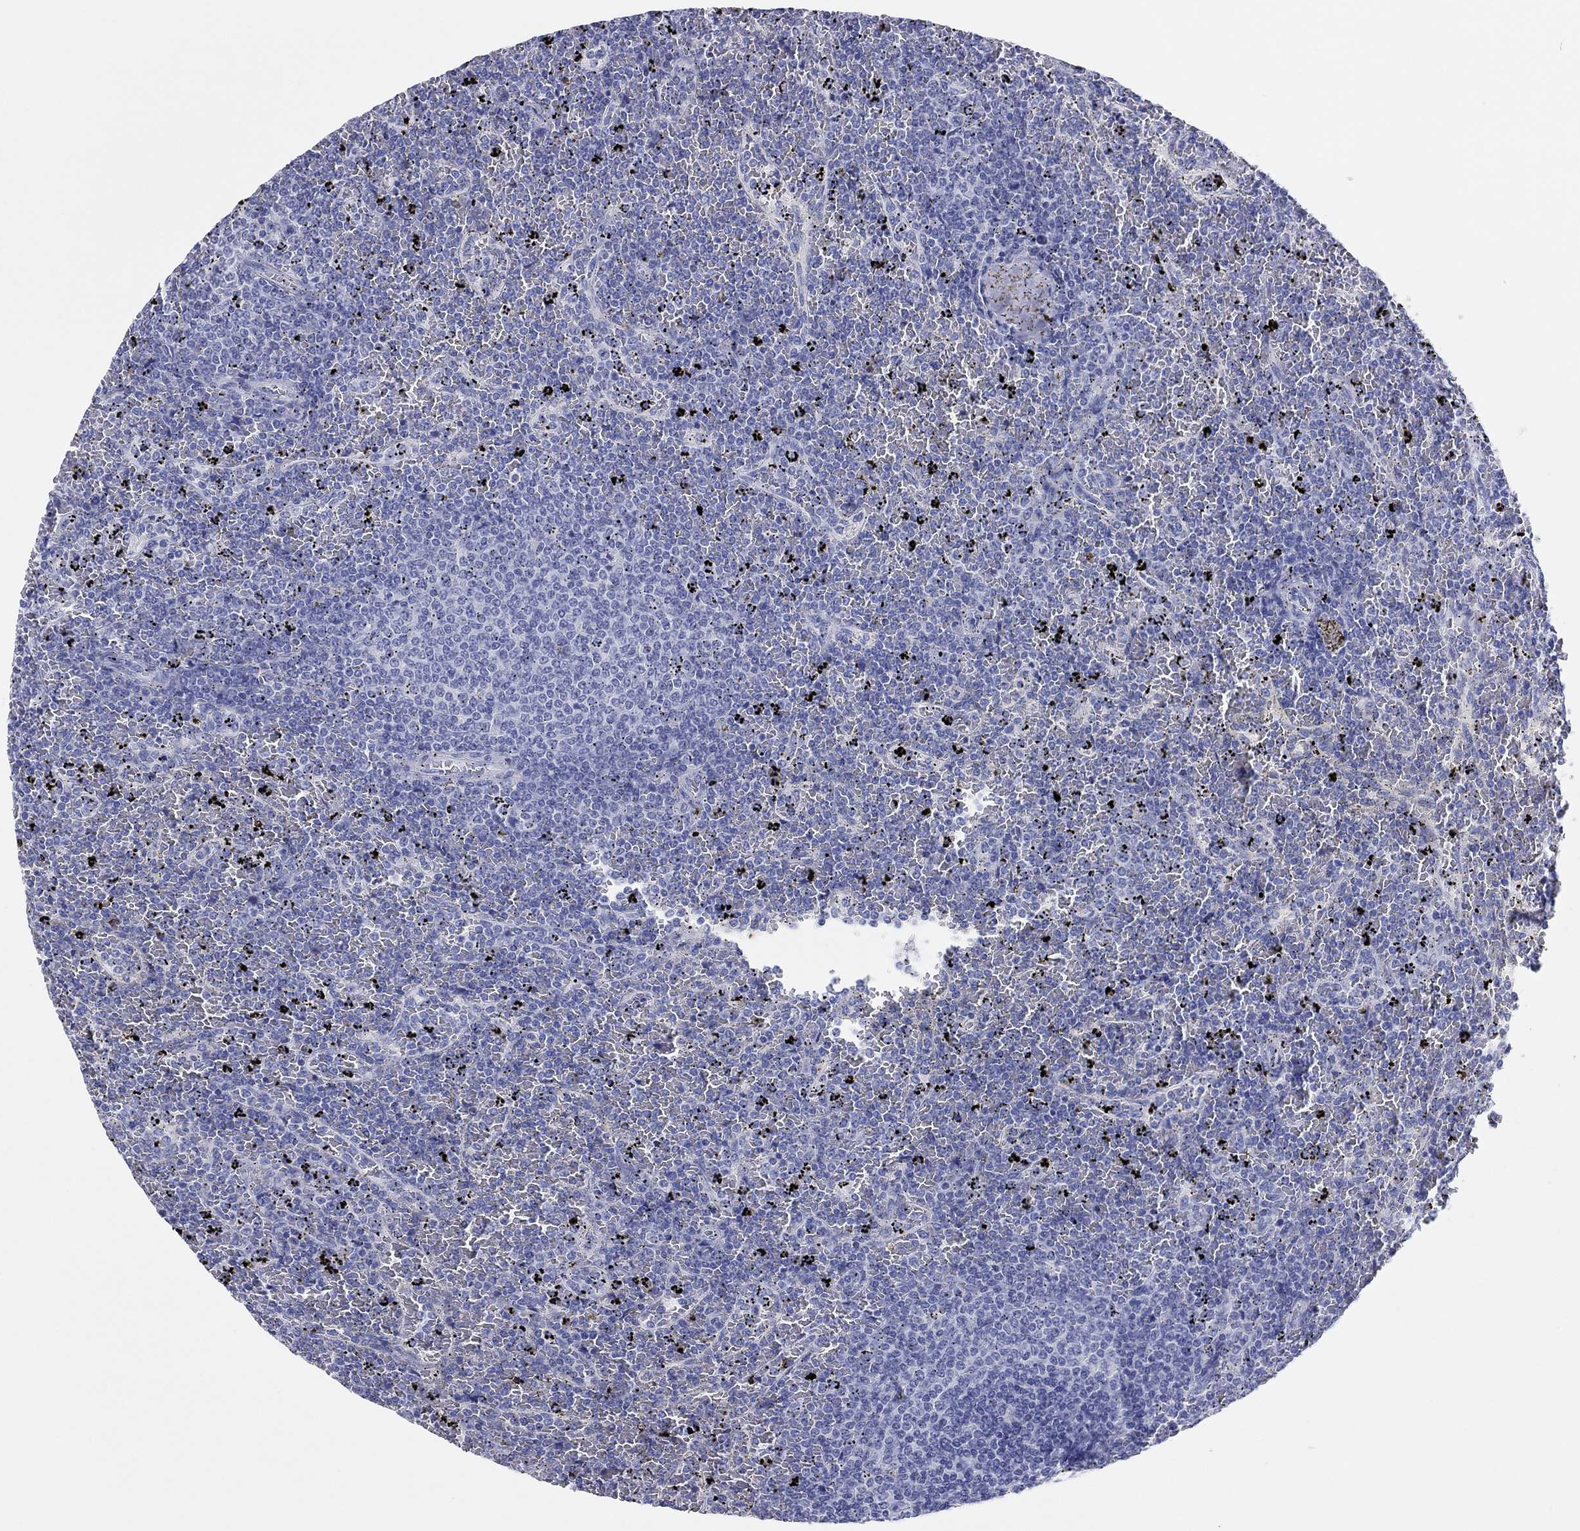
{"staining": {"intensity": "negative", "quantity": "none", "location": "none"}, "tissue": "lymphoma", "cell_type": "Tumor cells", "image_type": "cancer", "snomed": [{"axis": "morphology", "description": "Malignant lymphoma, non-Hodgkin's type, Low grade"}, {"axis": "topography", "description": "Spleen"}], "caption": "Immunohistochemical staining of human low-grade malignant lymphoma, non-Hodgkin's type demonstrates no significant expression in tumor cells.", "gene": "ERICH3", "patient": {"sex": "female", "age": 77}}